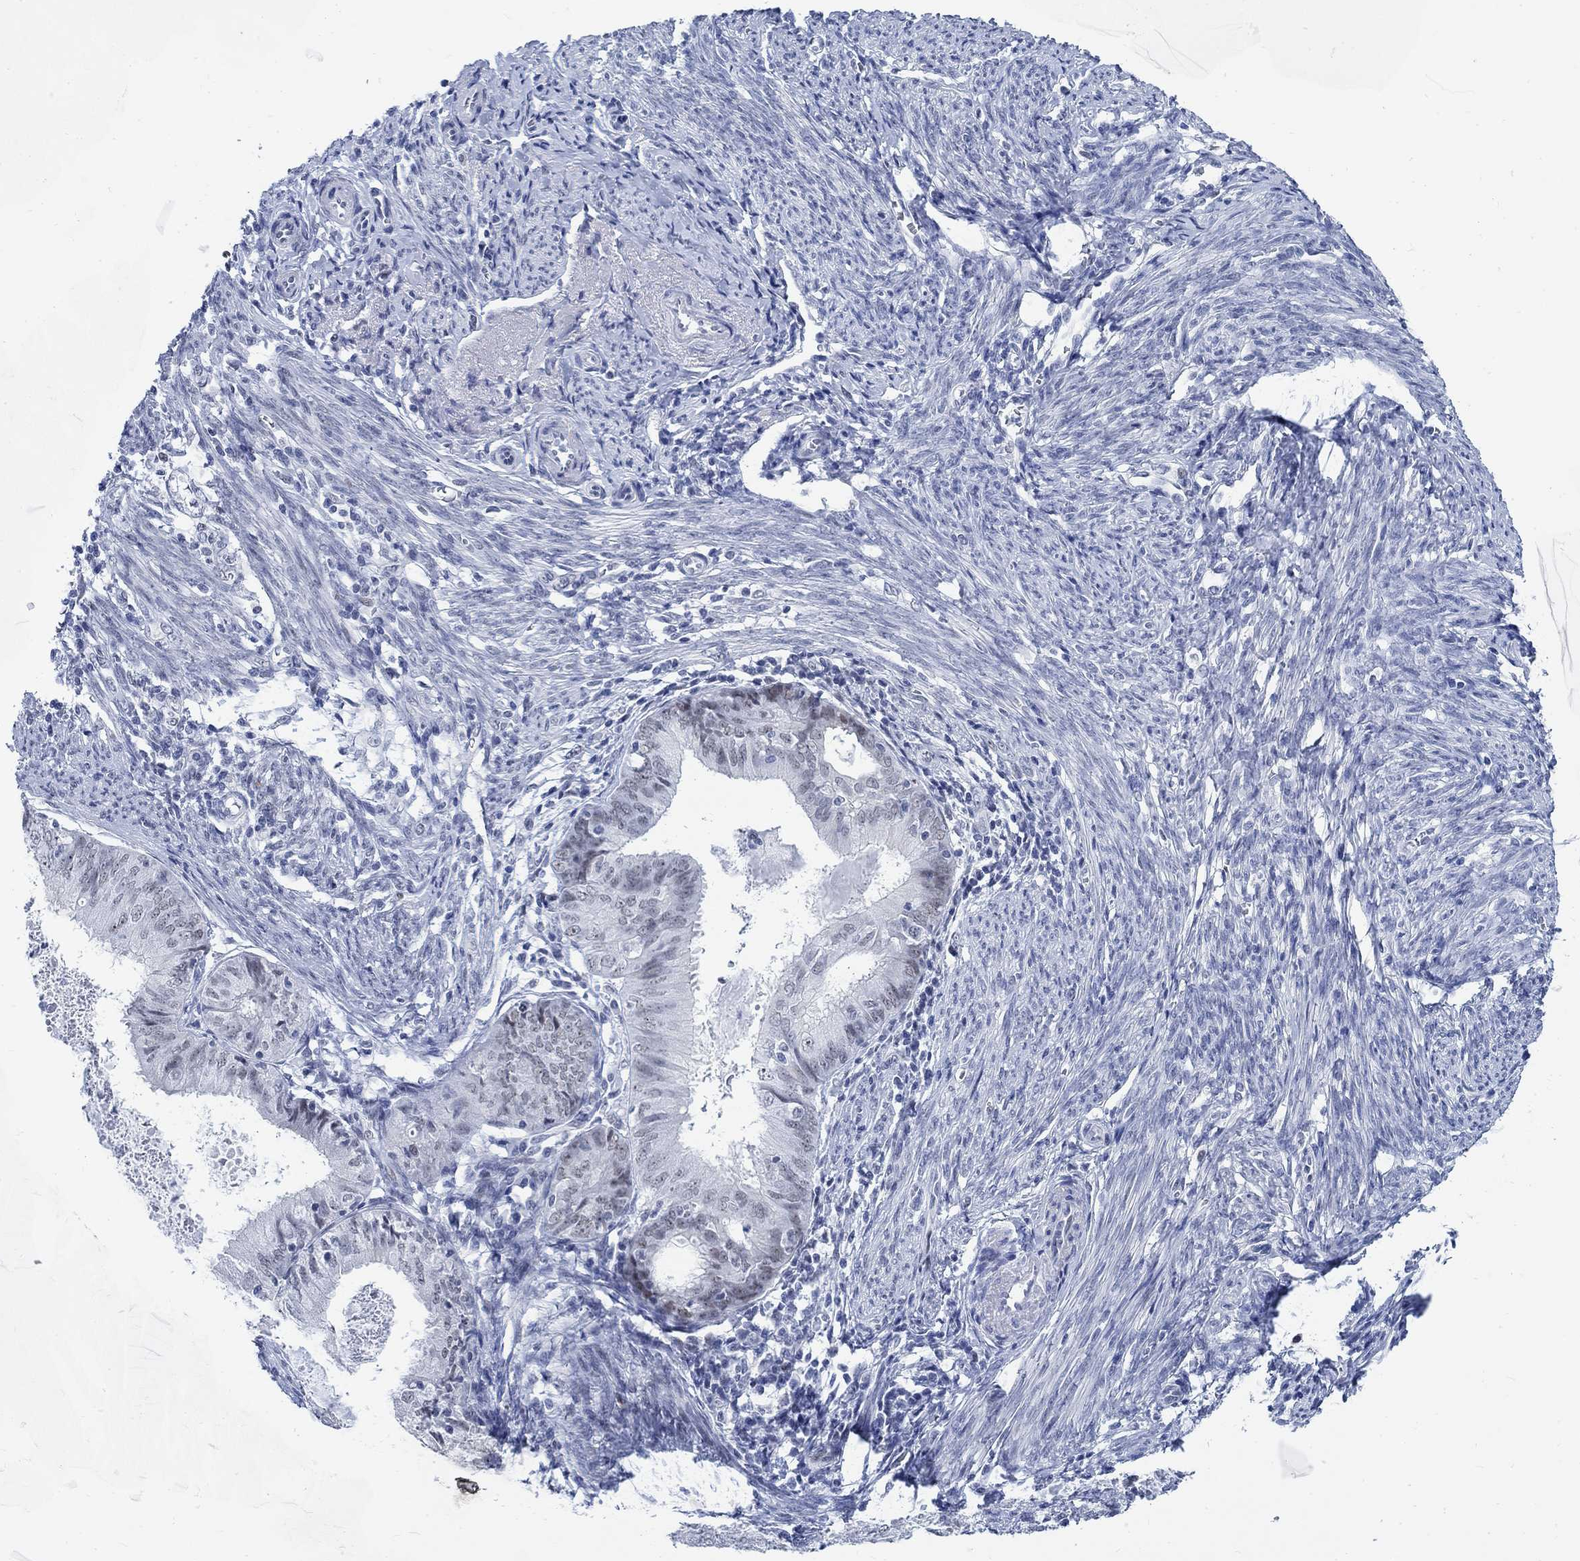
{"staining": {"intensity": "weak", "quantity": "<25%", "location": "nuclear"}, "tissue": "endometrial cancer", "cell_type": "Tumor cells", "image_type": "cancer", "snomed": [{"axis": "morphology", "description": "Adenocarcinoma, NOS"}, {"axis": "topography", "description": "Endometrium"}], "caption": "This is a micrograph of IHC staining of adenocarcinoma (endometrial), which shows no positivity in tumor cells.", "gene": "DLK1", "patient": {"sex": "female", "age": 57}}